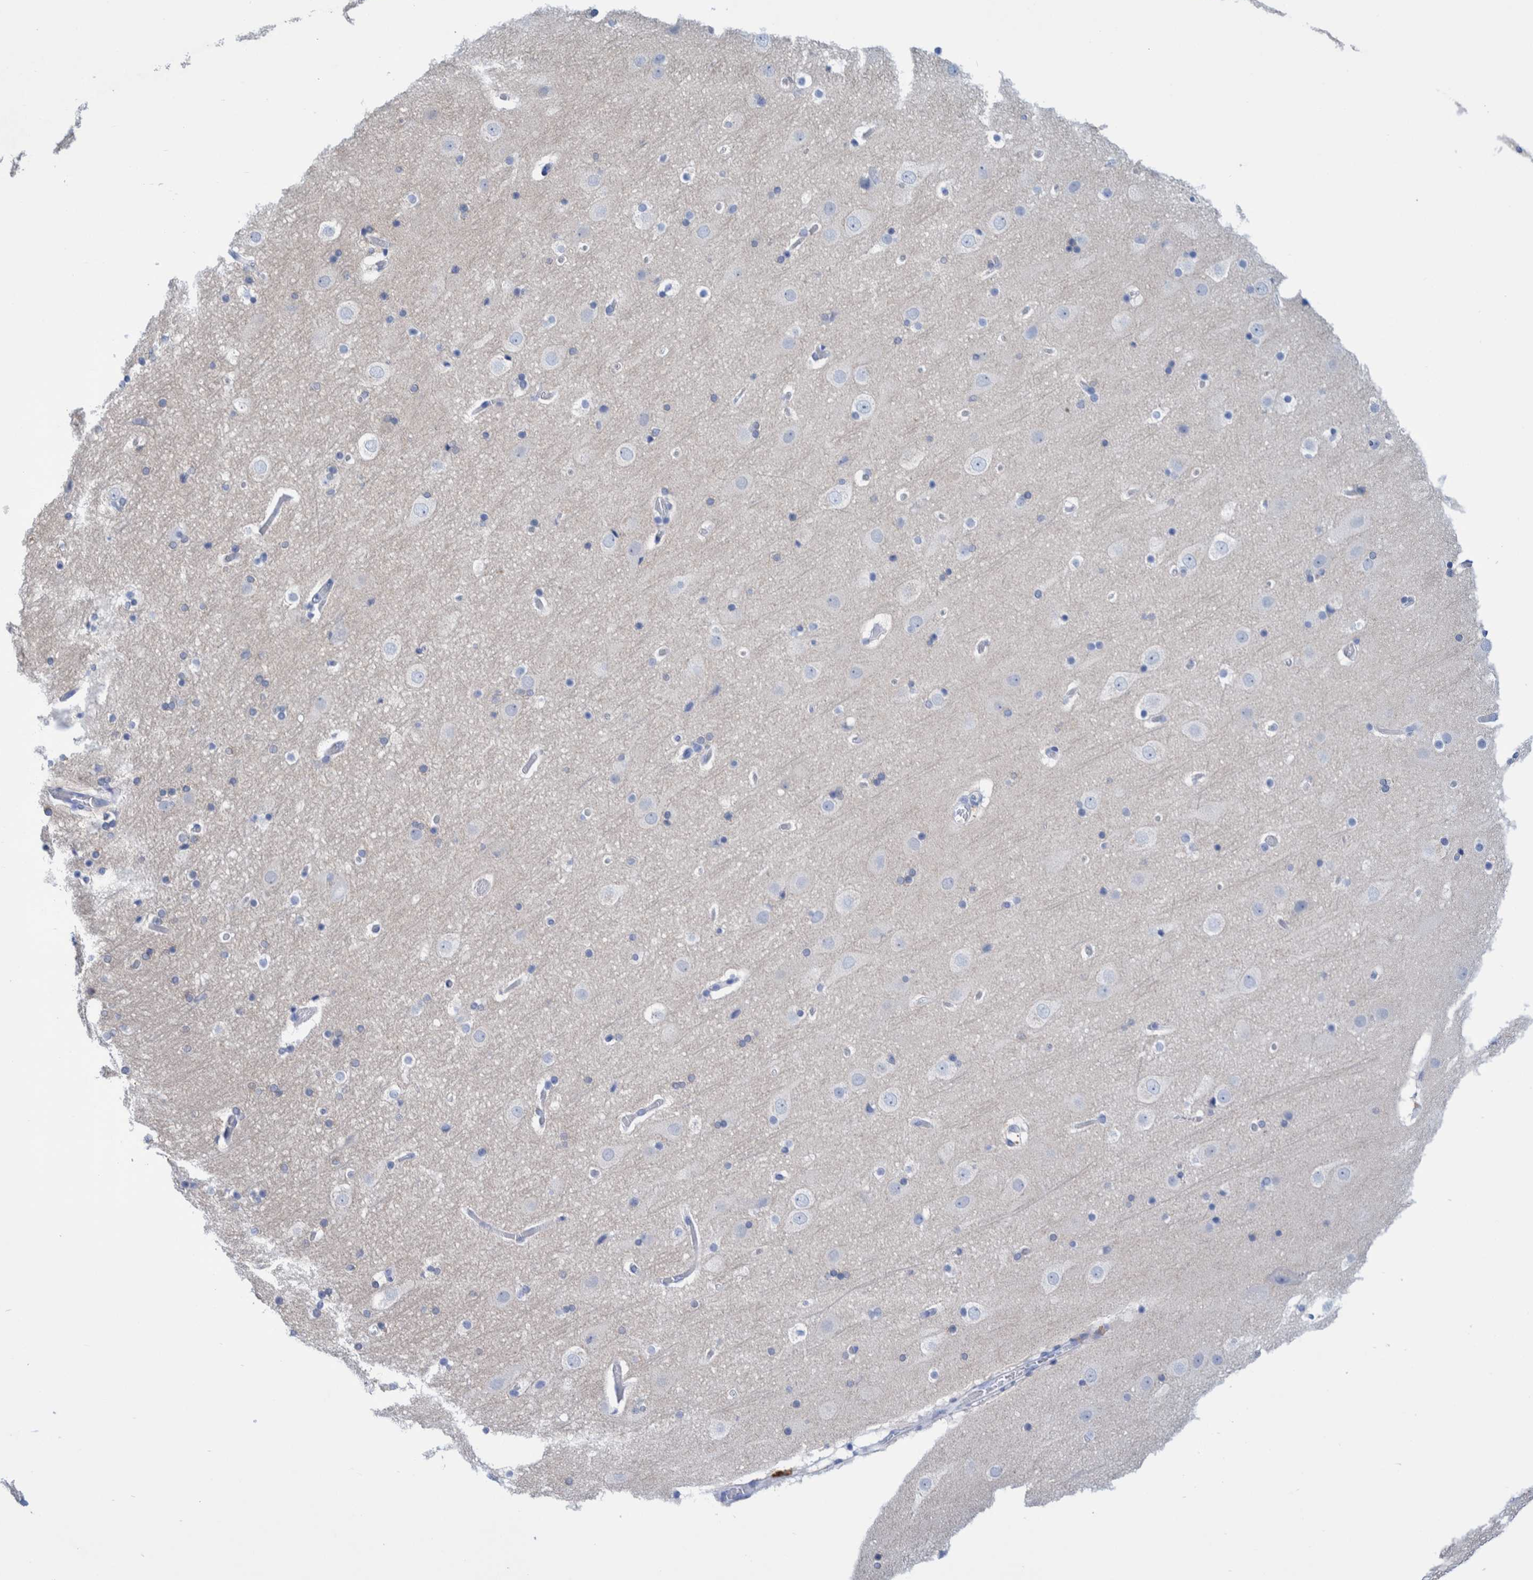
{"staining": {"intensity": "negative", "quantity": "none", "location": "none"}, "tissue": "cerebral cortex", "cell_type": "Endothelial cells", "image_type": "normal", "snomed": [{"axis": "morphology", "description": "Normal tissue, NOS"}, {"axis": "topography", "description": "Cerebral cortex"}], "caption": "This photomicrograph is of benign cerebral cortex stained with immunohistochemistry (IHC) to label a protein in brown with the nuclei are counter-stained blue. There is no positivity in endothelial cells.", "gene": "PERP", "patient": {"sex": "male", "age": 57}}